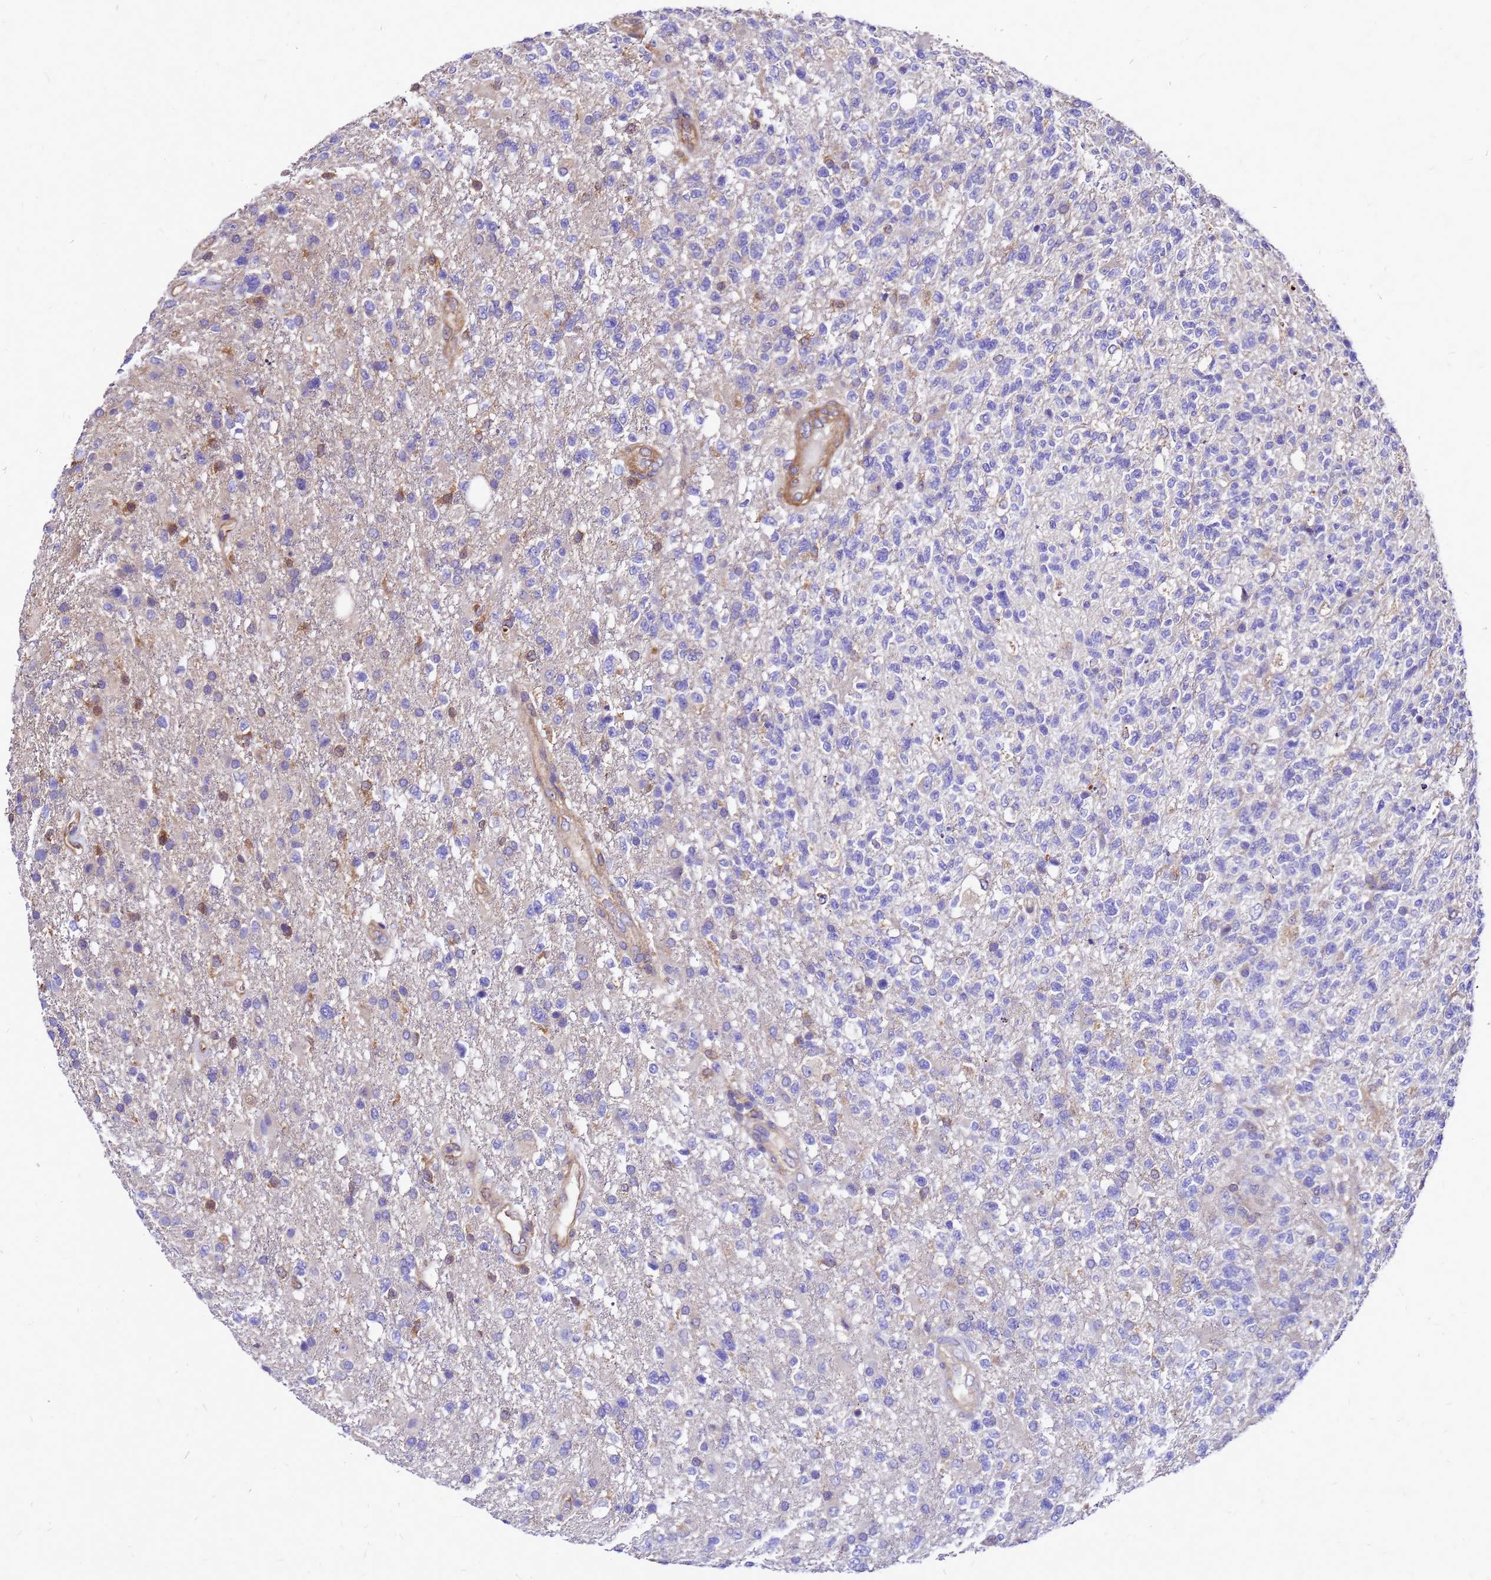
{"staining": {"intensity": "negative", "quantity": "none", "location": "none"}, "tissue": "glioma", "cell_type": "Tumor cells", "image_type": "cancer", "snomed": [{"axis": "morphology", "description": "Glioma, malignant, High grade"}, {"axis": "topography", "description": "Brain"}], "caption": "Photomicrograph shows no protein positivity in tumor cells of glioma tissue. Nuclei are stained in blue.", "gene": "DUSP23", "patient": {"sex": "male", "age": 56}}